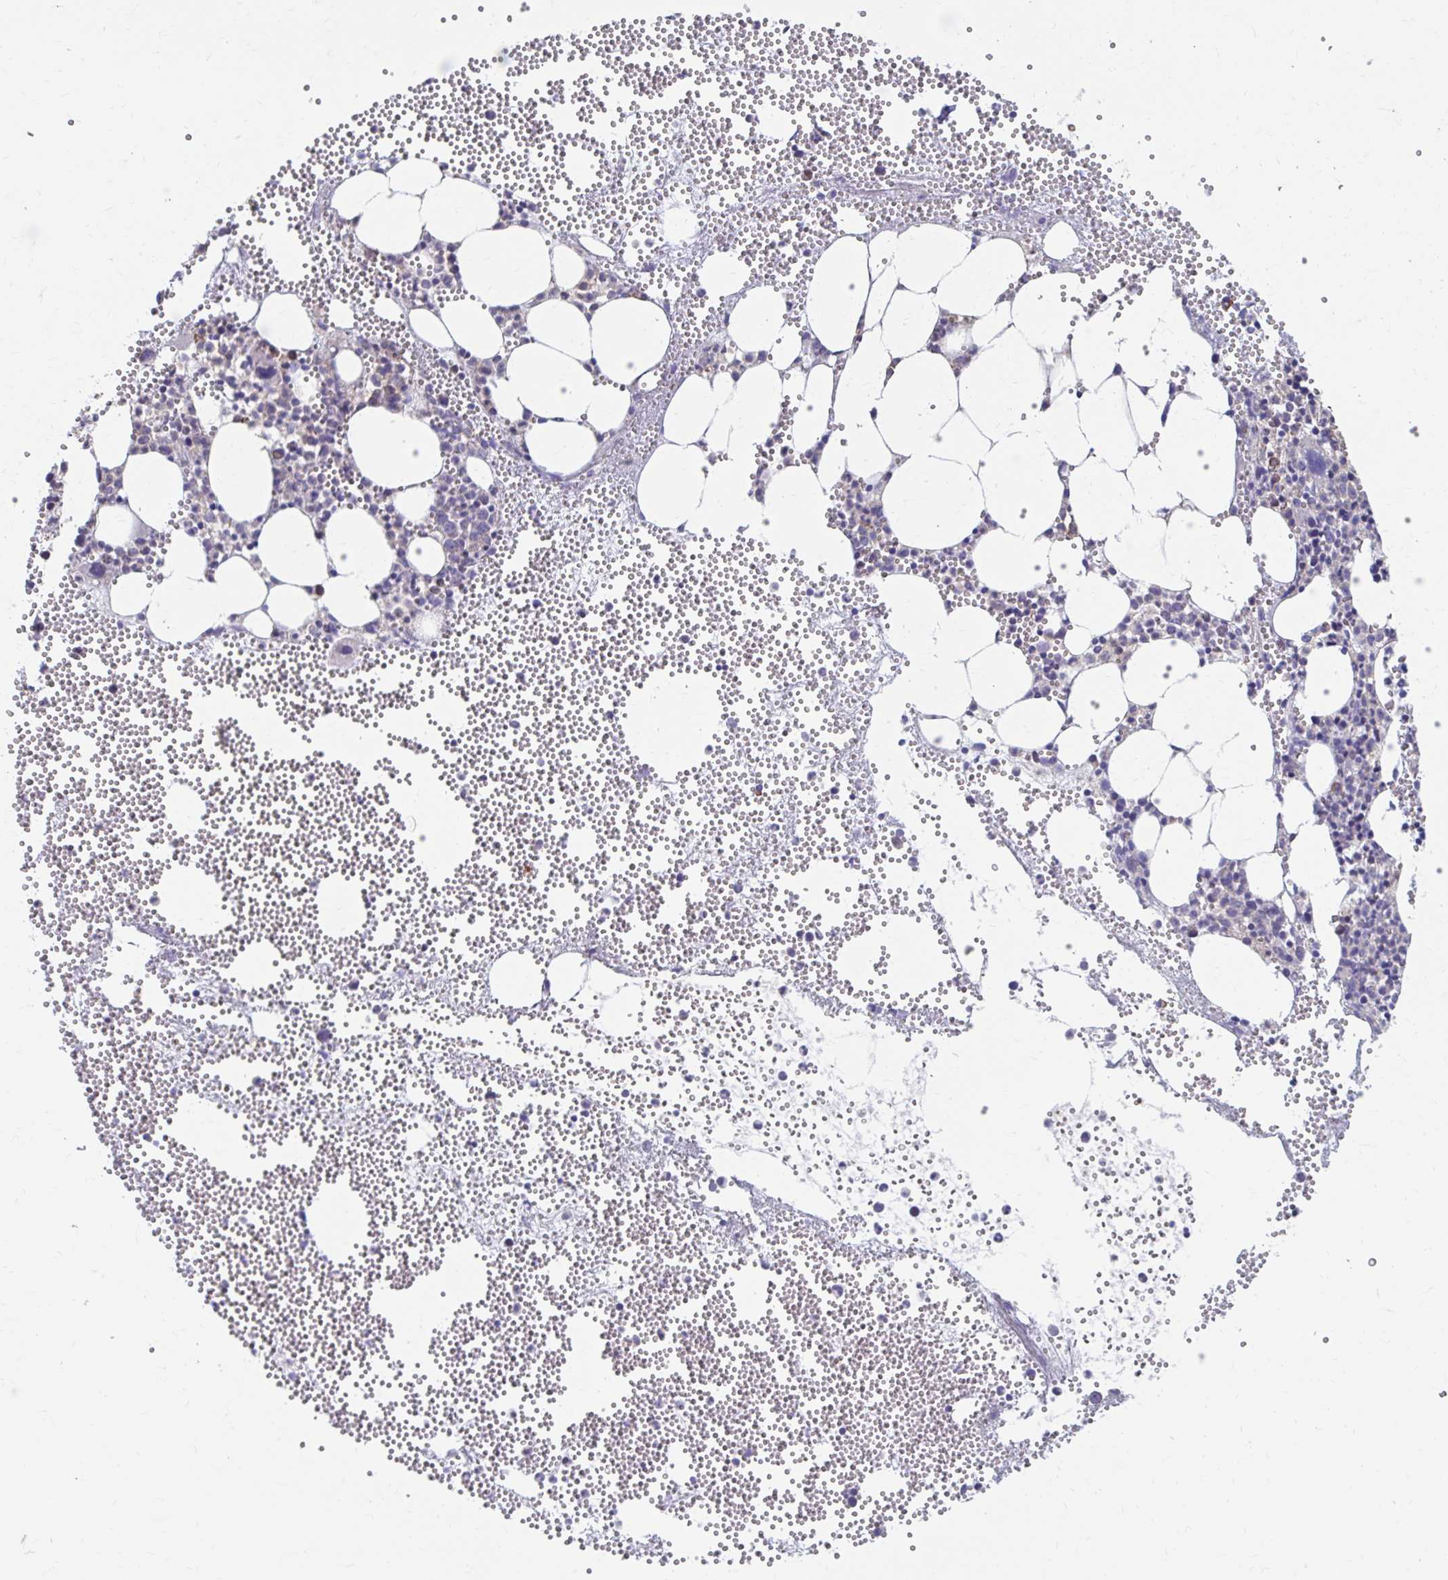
{"staining": {"intensity": "strong", "quantity": "<25%", "location": "cytoplasmic/membranous"}, "tissue": "bone marrow", "cell_type": "Hematopoietic cells", "image_type": "normal", "snomed": [{"axis": "morphology", "description": "Normal tissue, NOS"}, {"axis": "topography", "description": "Bone marrow"}], "caption": "Protein staining shows strong cytoplasmic/membranous staining in approximately <25% of hematopoietic cells in benign bone marrow.", "gene": "FKBP2", "patient": {"sex": "female", "age": 57}}